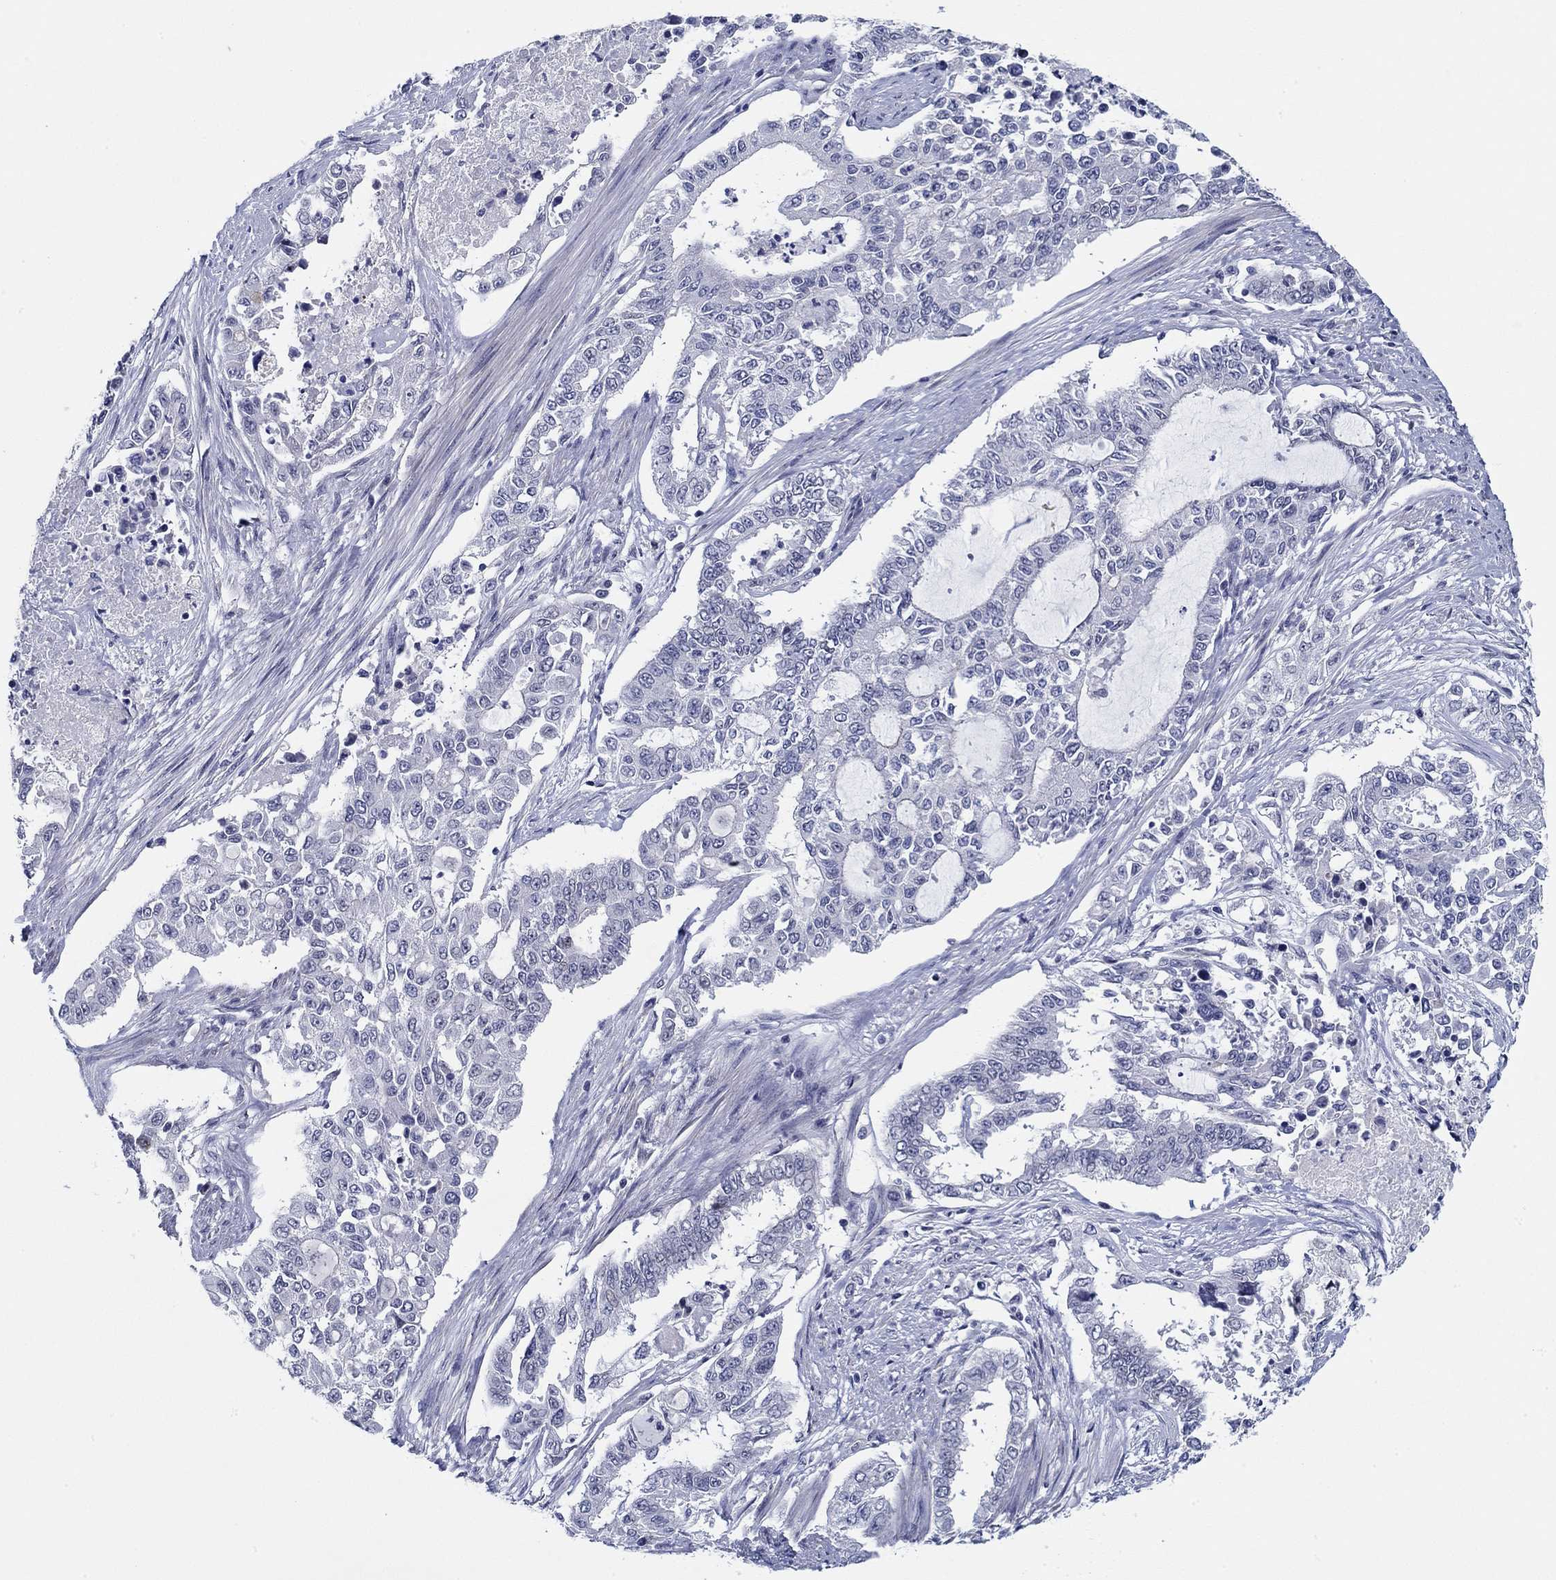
{"staining": {"intensity": "negative", "quantity": "none", "location": "none"}, "tissue": "endometrial cancer", "cell_type": "Tumor cells", "image_type": "cancer", "snomed": [{"axis": "morphology", "description": "Adenocarcinoma, NOS"}, {"axis": "topography", "description": "Uterus"}], "caption": "Human endometrial cancer stained for a protein using immunohistochemistry (IHC) demonstrates no positivity in tumor cells.", "gene": "SLC34A1", "patient": {"sex": "female", "age": 59}}